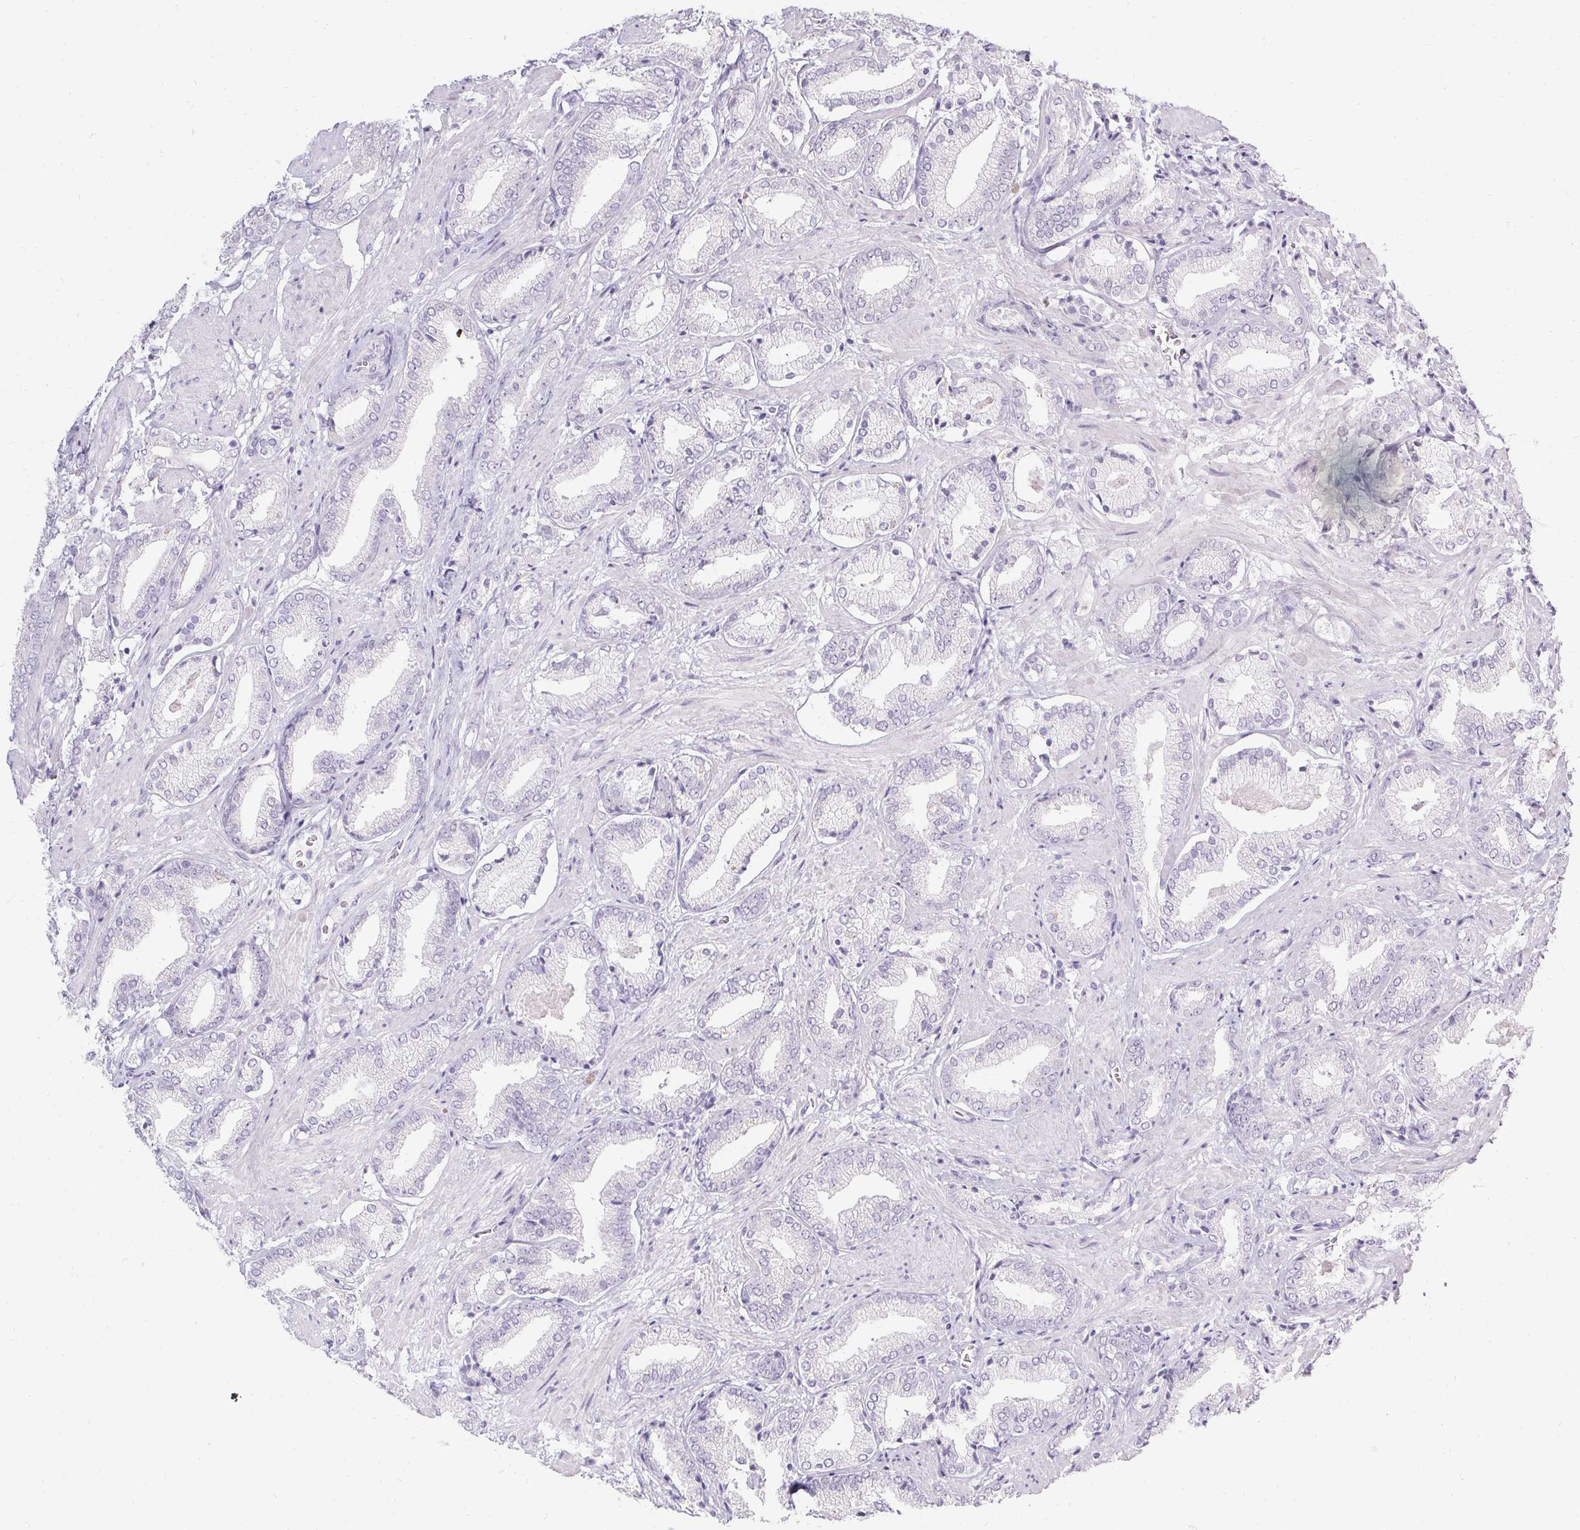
{"staining": {"intensity": "negative", "quantity": "none", "location": "none"}, "tissue": "prostate cancer", "cell_type": "Tumor cells", "image_type": "cancer", "snomed": [{"axis": "morphology", "description": "Adenocarcinoma, High grade"}, {"axis": "topography", "description": "Prostate"}], "caption": "The immunohistochemistry image has no significant staining in tumor cells of prostate cancer (adenocarcinoma (high-grade)) tissue.", "gene": "PMEL", "patient": {"sex": "male", "age": 56}}